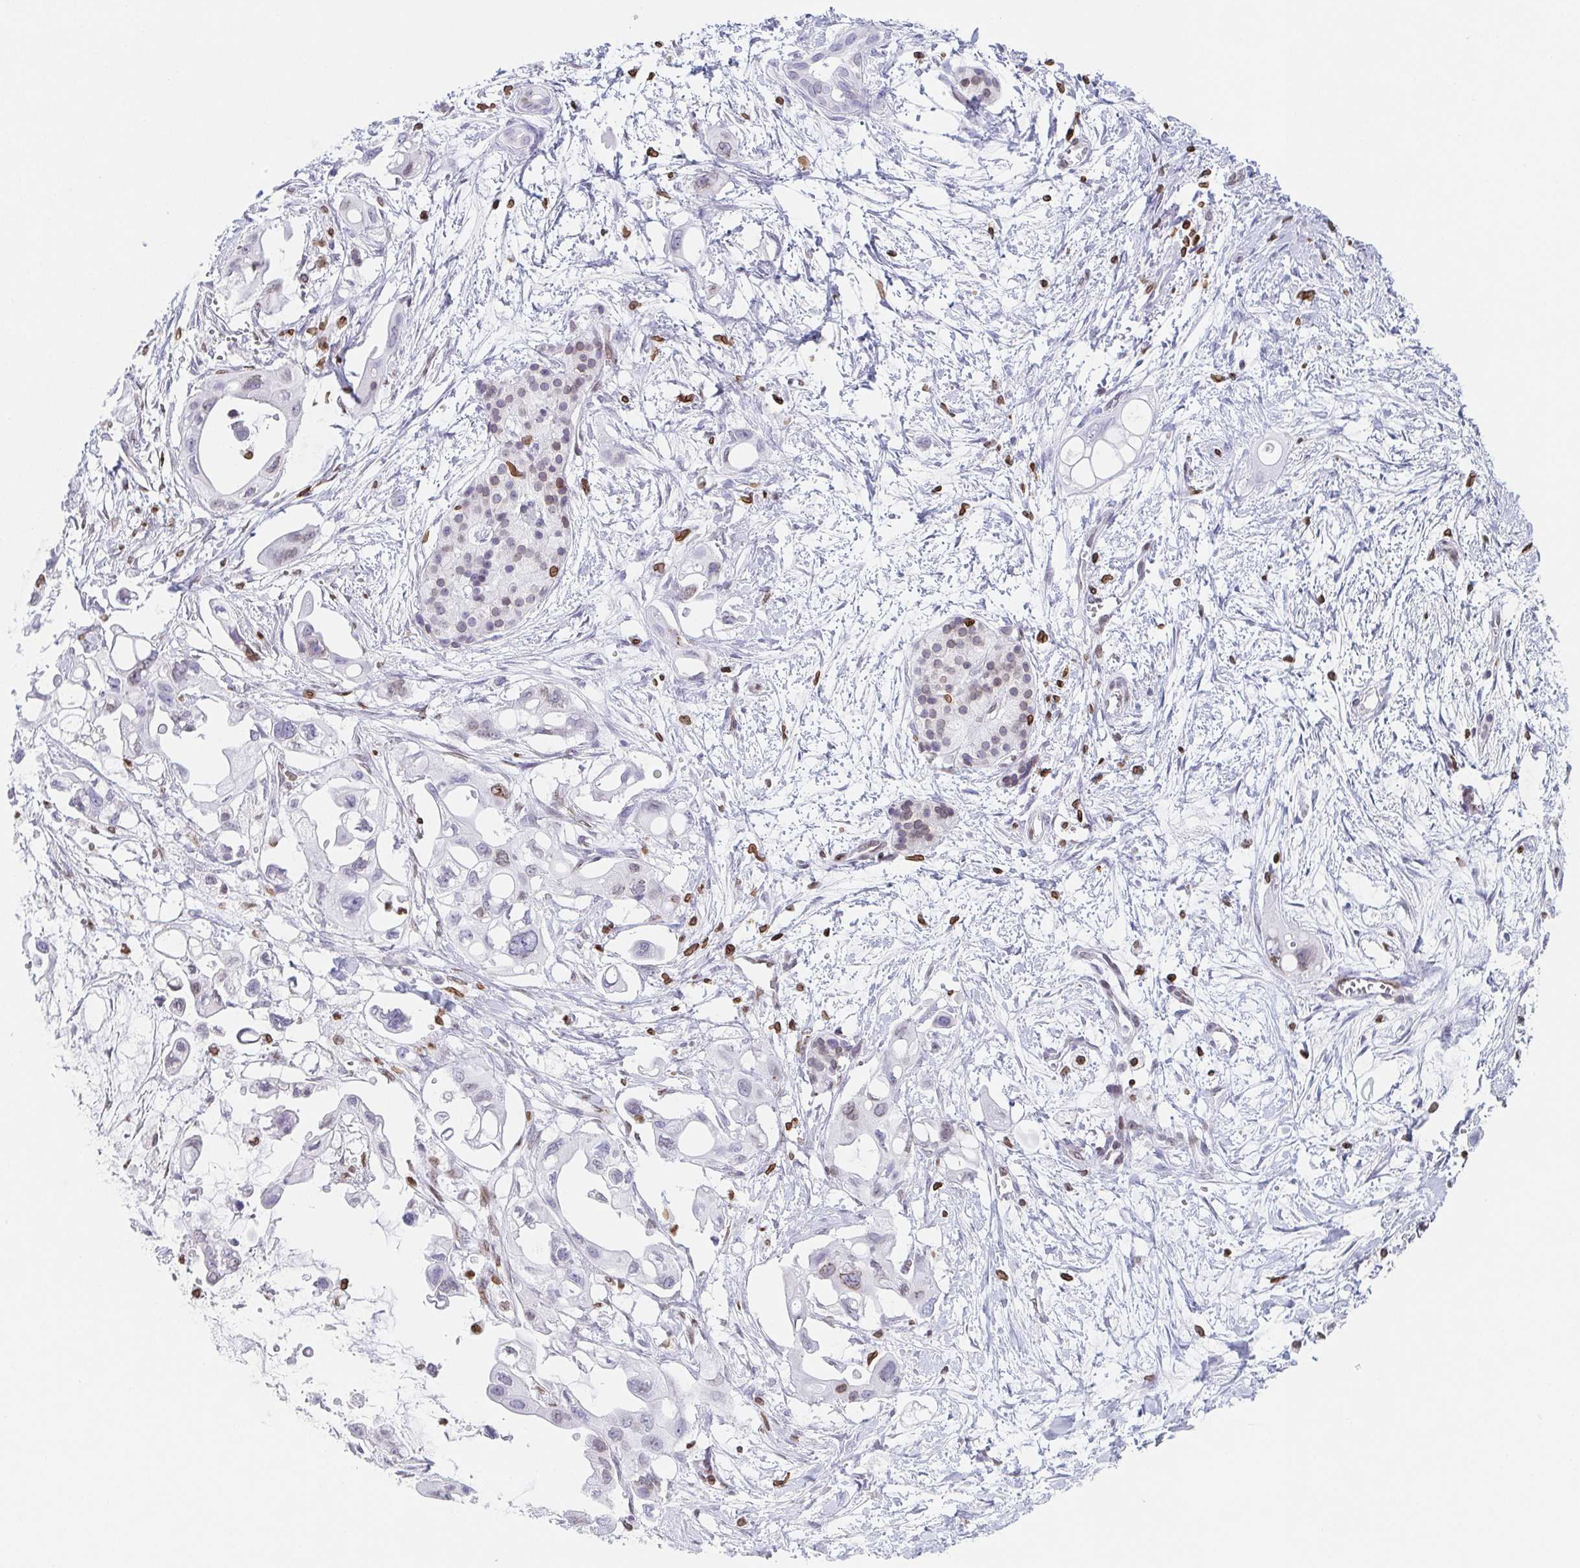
{"staining": {"intensity": "negative", "quantity": "none", "location": "none"}, "tissue": "pancreatic cancer", "cell_type": "Tumor cells", "image_type": "cancer", "snomed": [{"axis": "morphology", "description": "Adenocarcinoma, NOS"}, {"axis": "topography", "description": "Pancreas"}], "caption": "High power microscopy histopathology image of an IHC histopathology image of pancreatic cancer (adenocarcinoma), revealing no significant expression in tumor cells.", "gene": "BTBD7", "patient": {"sex": "male", "age": 61}}